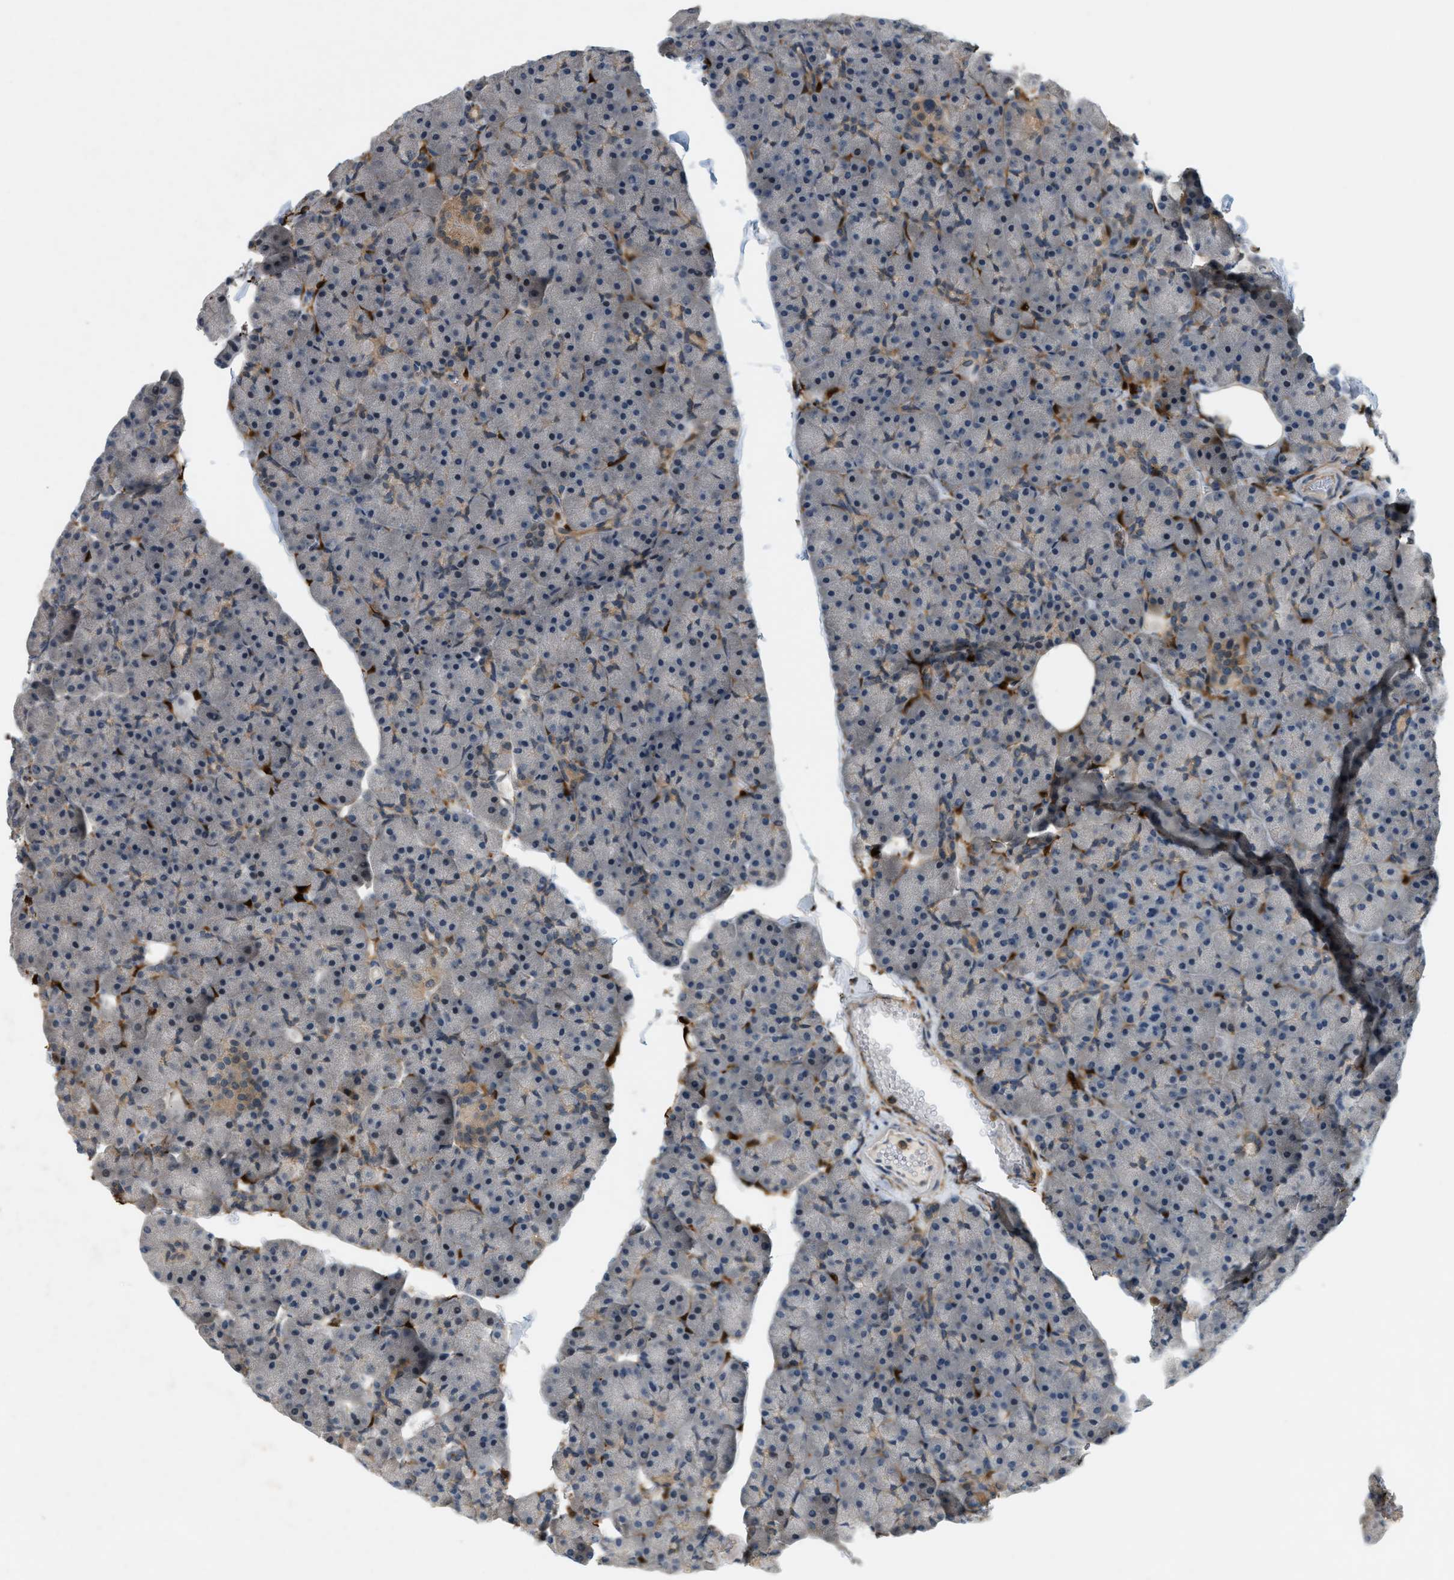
{"staining": {"intensity": "moderate", "quantity": "<25%", "location": "cytoplasmic/membranous"}, "tissue": "pancreas", "cell_type": "Exocrine glandular cells", "image_type": "normal", "snomed": [{"axis": "morphology", "description": "Normal tissue, NOS"}, {"axis": "topography", "description": "Pancreas"}], "caption": "Immunohistochemical staining of unremarkable human pancreas exhibits low levels of moderate cytoplasmic/membranous staining in about <25% of exocrine glandular cells. The protein is stained brown, and the nuclei are stained in blue (DAB IHC with brightfield microscopy, high magnification).", "gene": "PDCL3", "patient": {"sex": "male", "age": 35}}